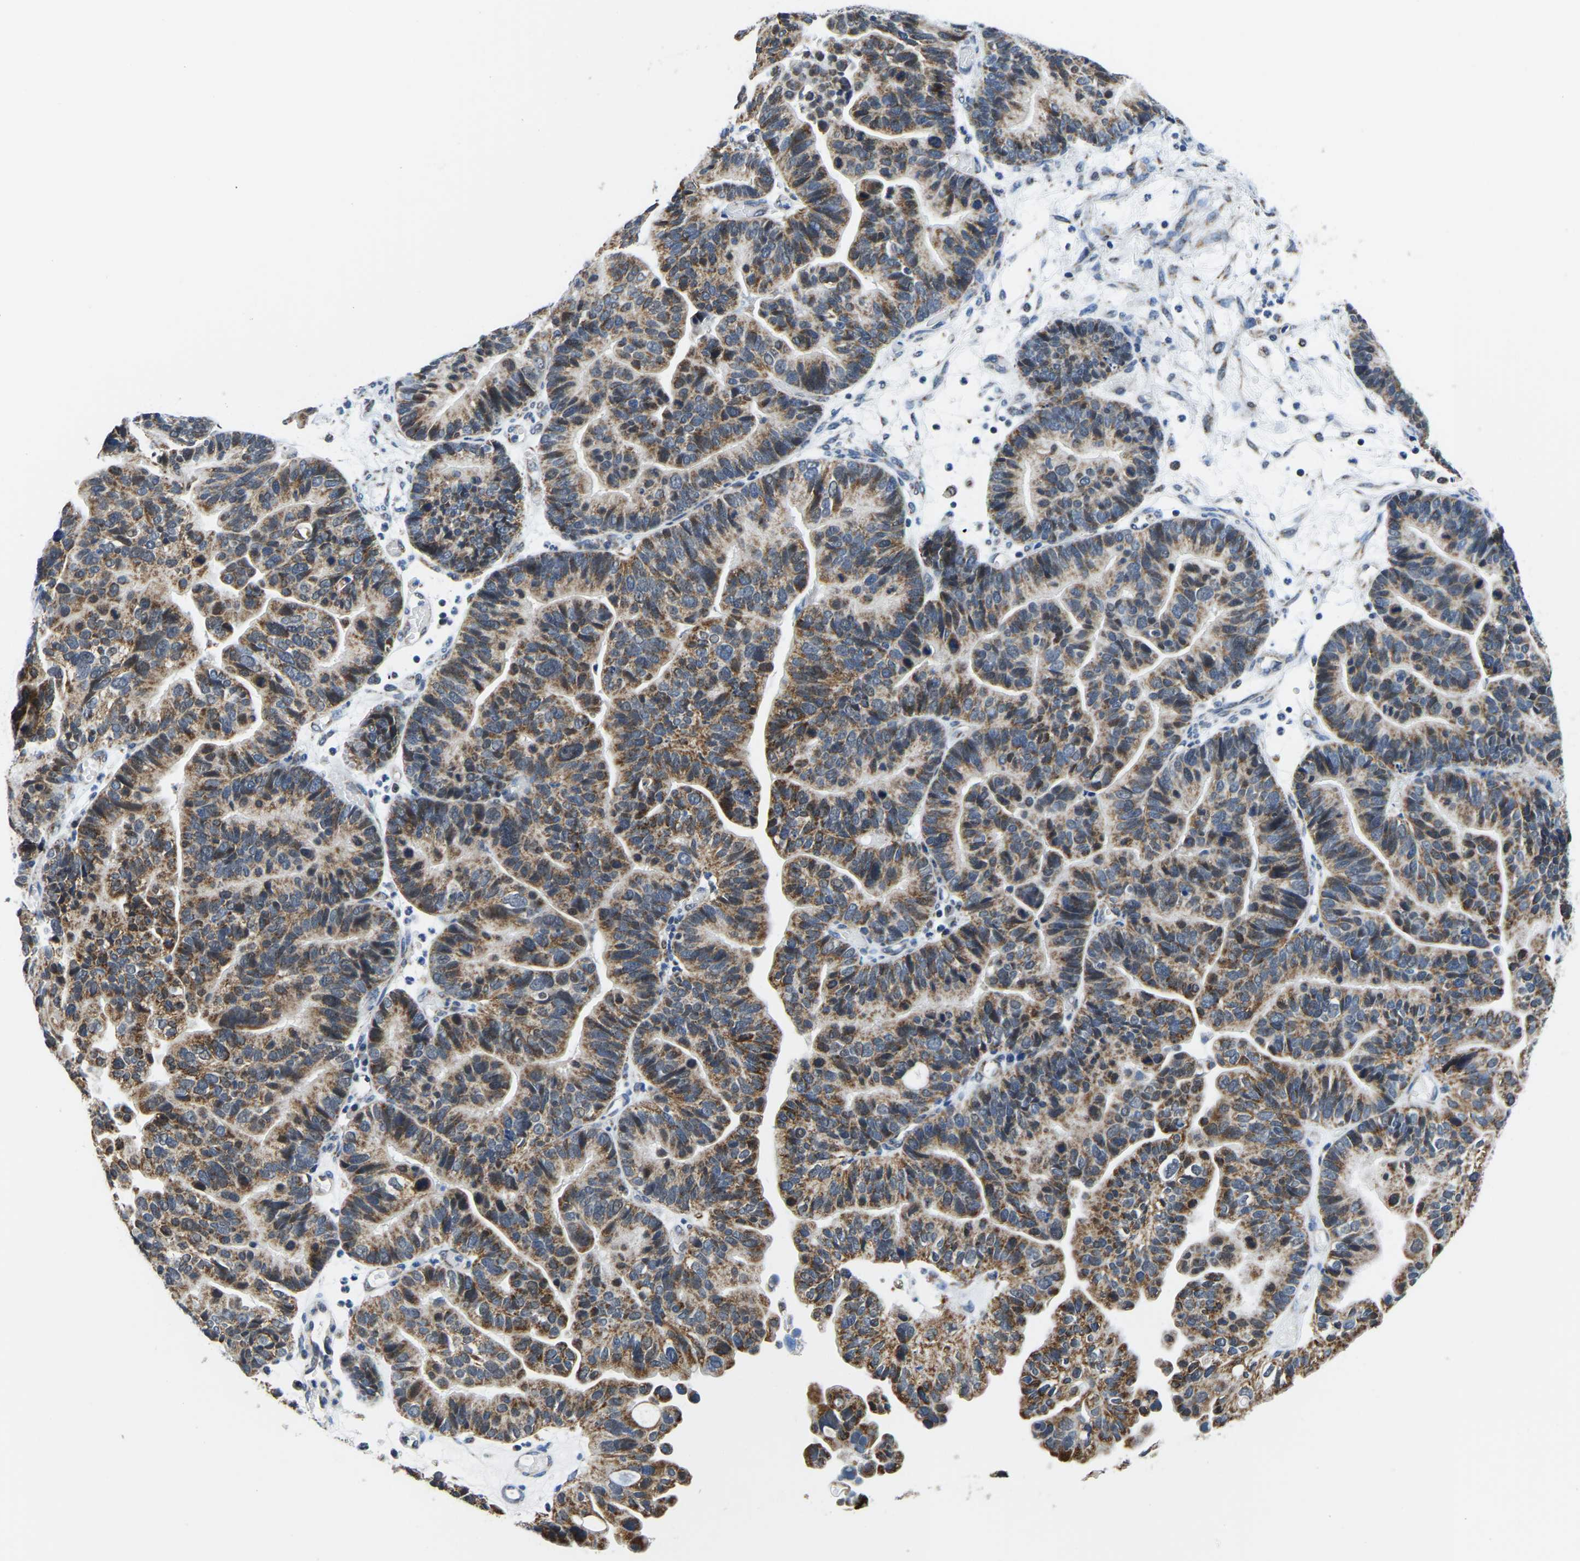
{"staining": {"intensity": "moderate", "quantity": ">75%", "location": "cytoplasmic/membranous"}, "tissue": "ovarian cancer", "cell_type": "Tumor cells", "image_type": "cancer", "snomed": [{"axis": "morphology", "description": "Cystadenocarcinoma, serous, NOS"}, {"axis": "topography", "description": "Ovary"}], "caption": "Human ovarian serous cystadenocarcinoma stained with a protein marker demonstrates moderate staining in tumor cells.", "gene": "BNIP3L", "patient": {"sex": "female", "age": 56}}